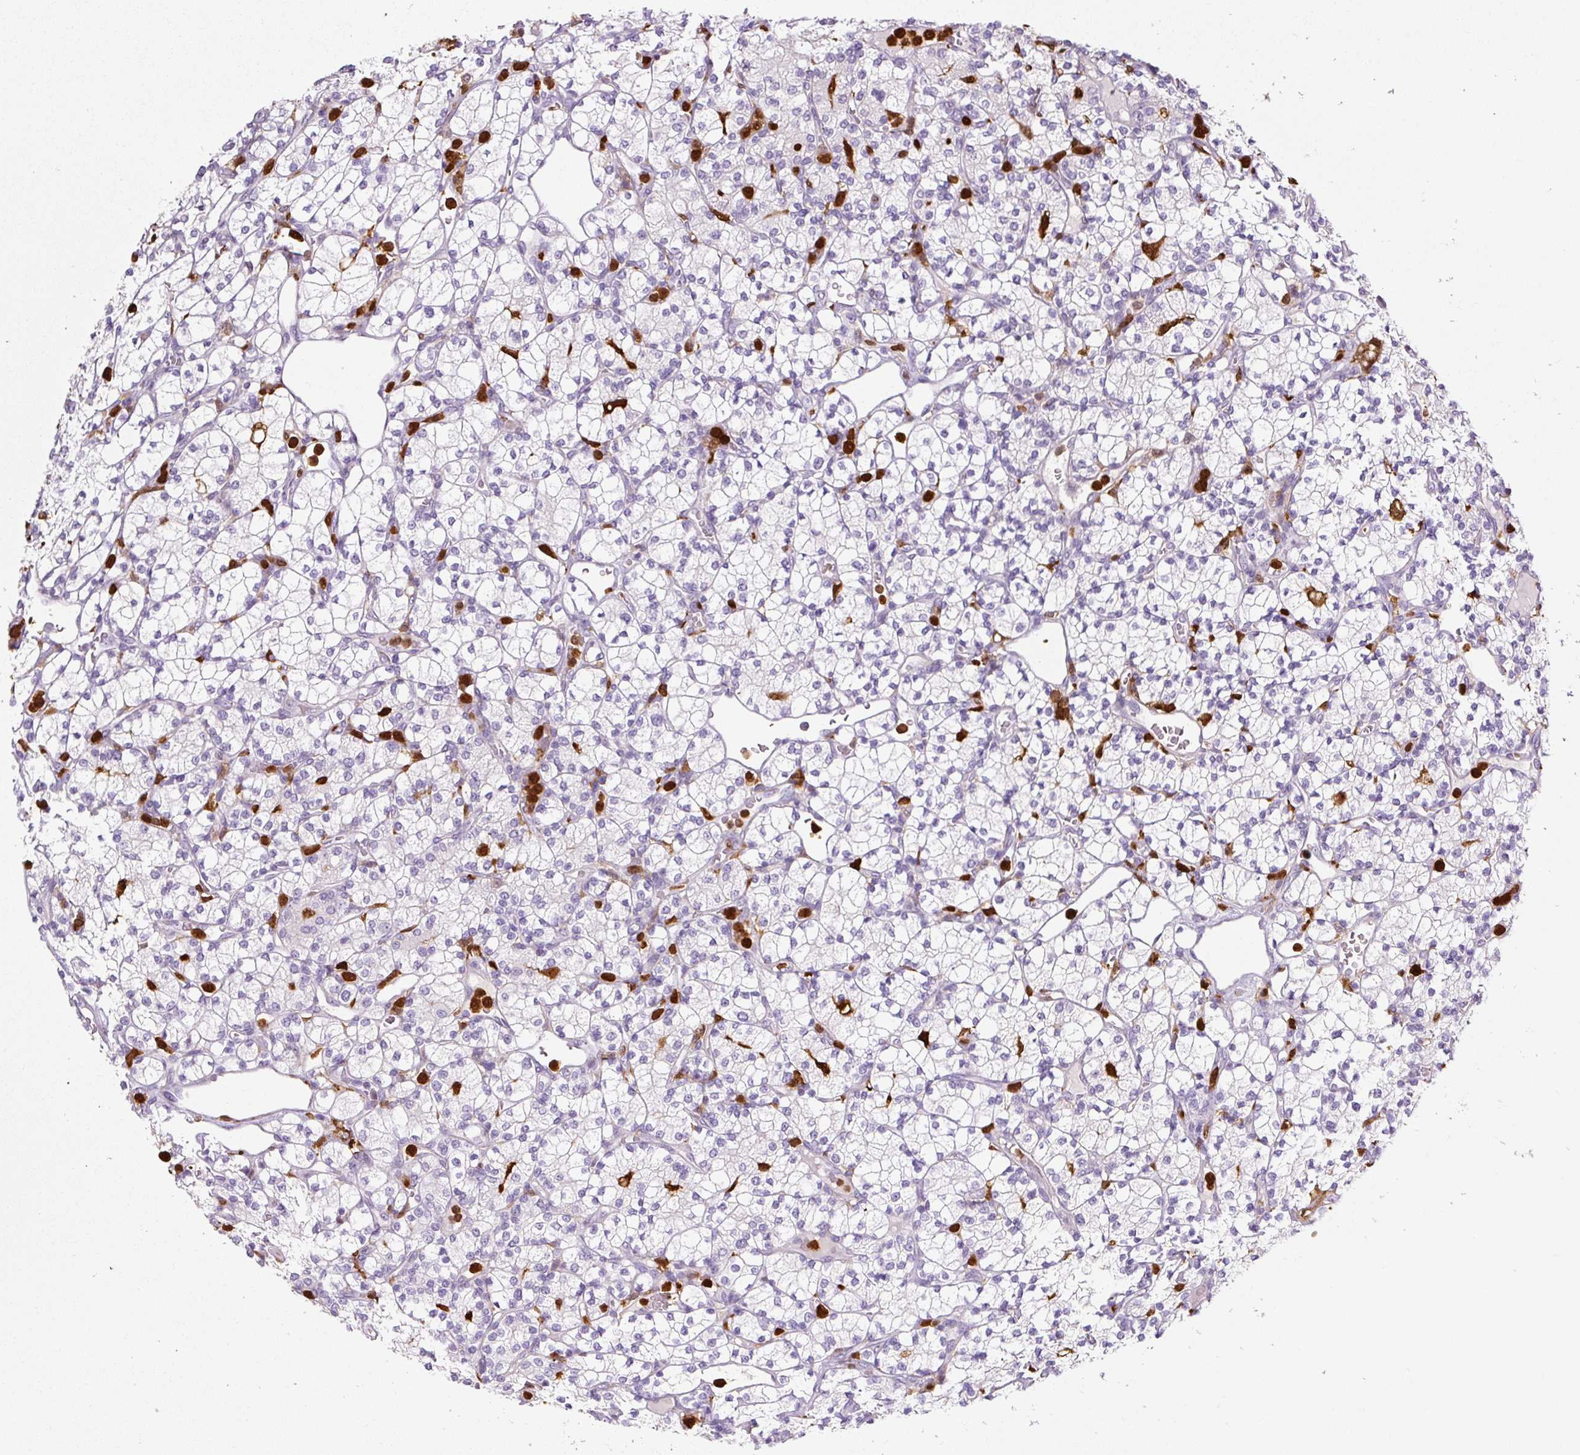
{"staining": {"intensity": "negative", "quantity": "none", "location": "none"}, "tissue": "renal cancer", "cell_type": "Tumor cells", "image_type": "cancer", "snomed": [{"axis": "morphology", "description": "Adenocarcinoma, NOS"}, {"axis": "topography", "description": "Kidney"}], "caption": "This photomicrograph is of renal cancer (adenocarcinoma) stained with immunohistochemistry (IHC) to label a protein in brown with the nuclei are counter-stained blue. There is no expression in tumor cells.", "gene": "S100A4", "patient": {"sex": "male", "age": 77}}